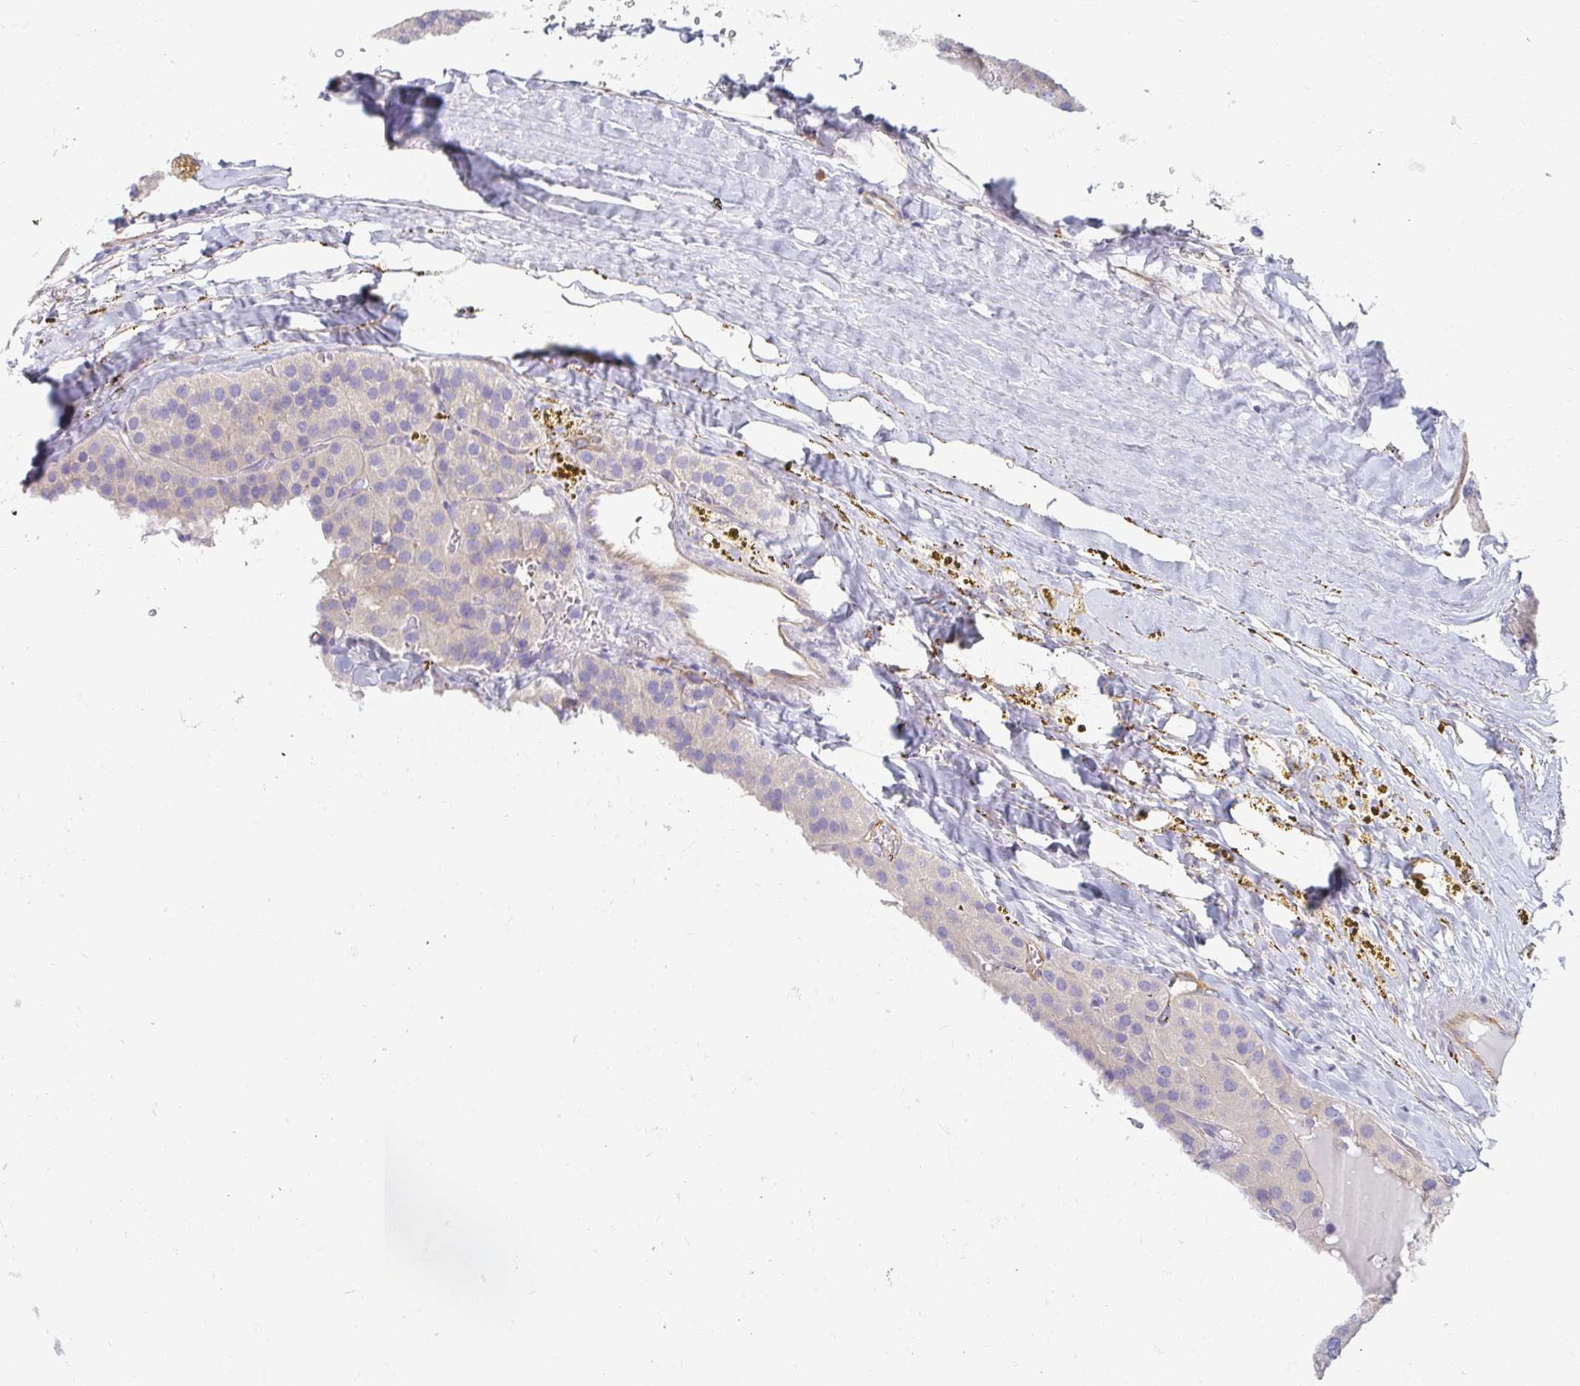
{"staining": {"intensity": "negative", "quantity": "none", "location": "none"}, "tissue": "parathyroid gland", "cell_type": "Glandular cells", "image_type": "normal", "snomed": [{"axis": "morphology", "description": "Normal tissue, NOS"}, {"axis": "morphology", "description": "Adenoma, NOS"}, {"axis": "topography", "description": "Parathyroid gland"}], "caption": "Immunohistochemistry micrograph of benign parathyroid gland: human parathyroid gland stained with DAB demonstrates no significant protein staining in glandular cells. (Immunohistochemistry, brightfield microscopy, high magnification).", "gene": "MYLK2", "patient": {"sex": "female", "age": 86}}